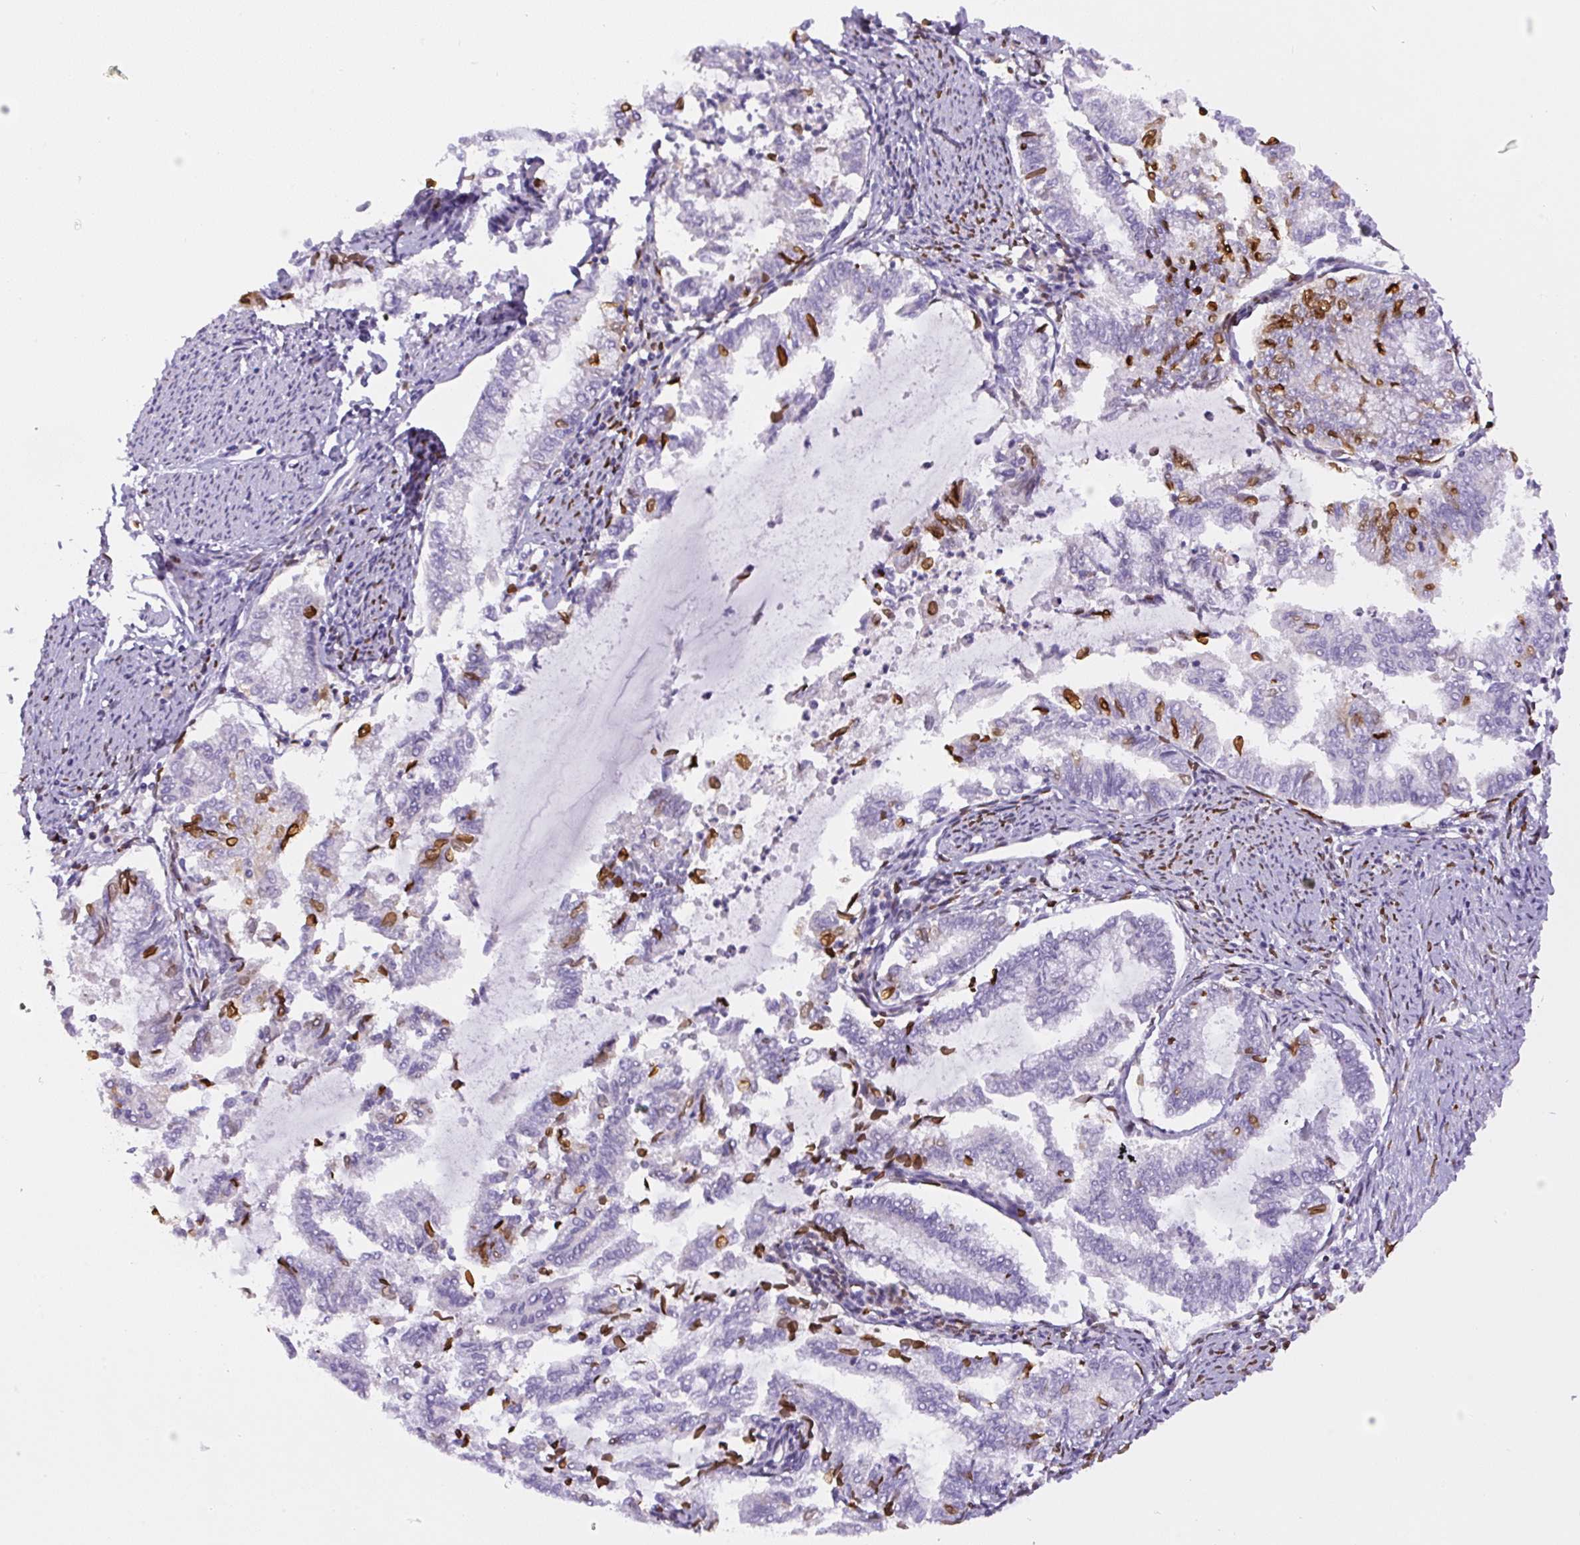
{"staining": {"intensity": "moderate", "quantity": "25%-75%", "location": "nuclear"}, "tissue": "endometrial cancer", "cell_type": "Tumor cells", "image_type": "cancer", "snomed": [{"axis": "morphology", "description": "Adenocarcinoma, NOS"}, {"axis": "topography", "description": "Endometrium"}], "caption": "Human endometrial cancer stained with a protein marker displays moderate staining in tumor cells.", "gene": "PIP5KL1", "patient": {"sex": "female", "age": 79}}